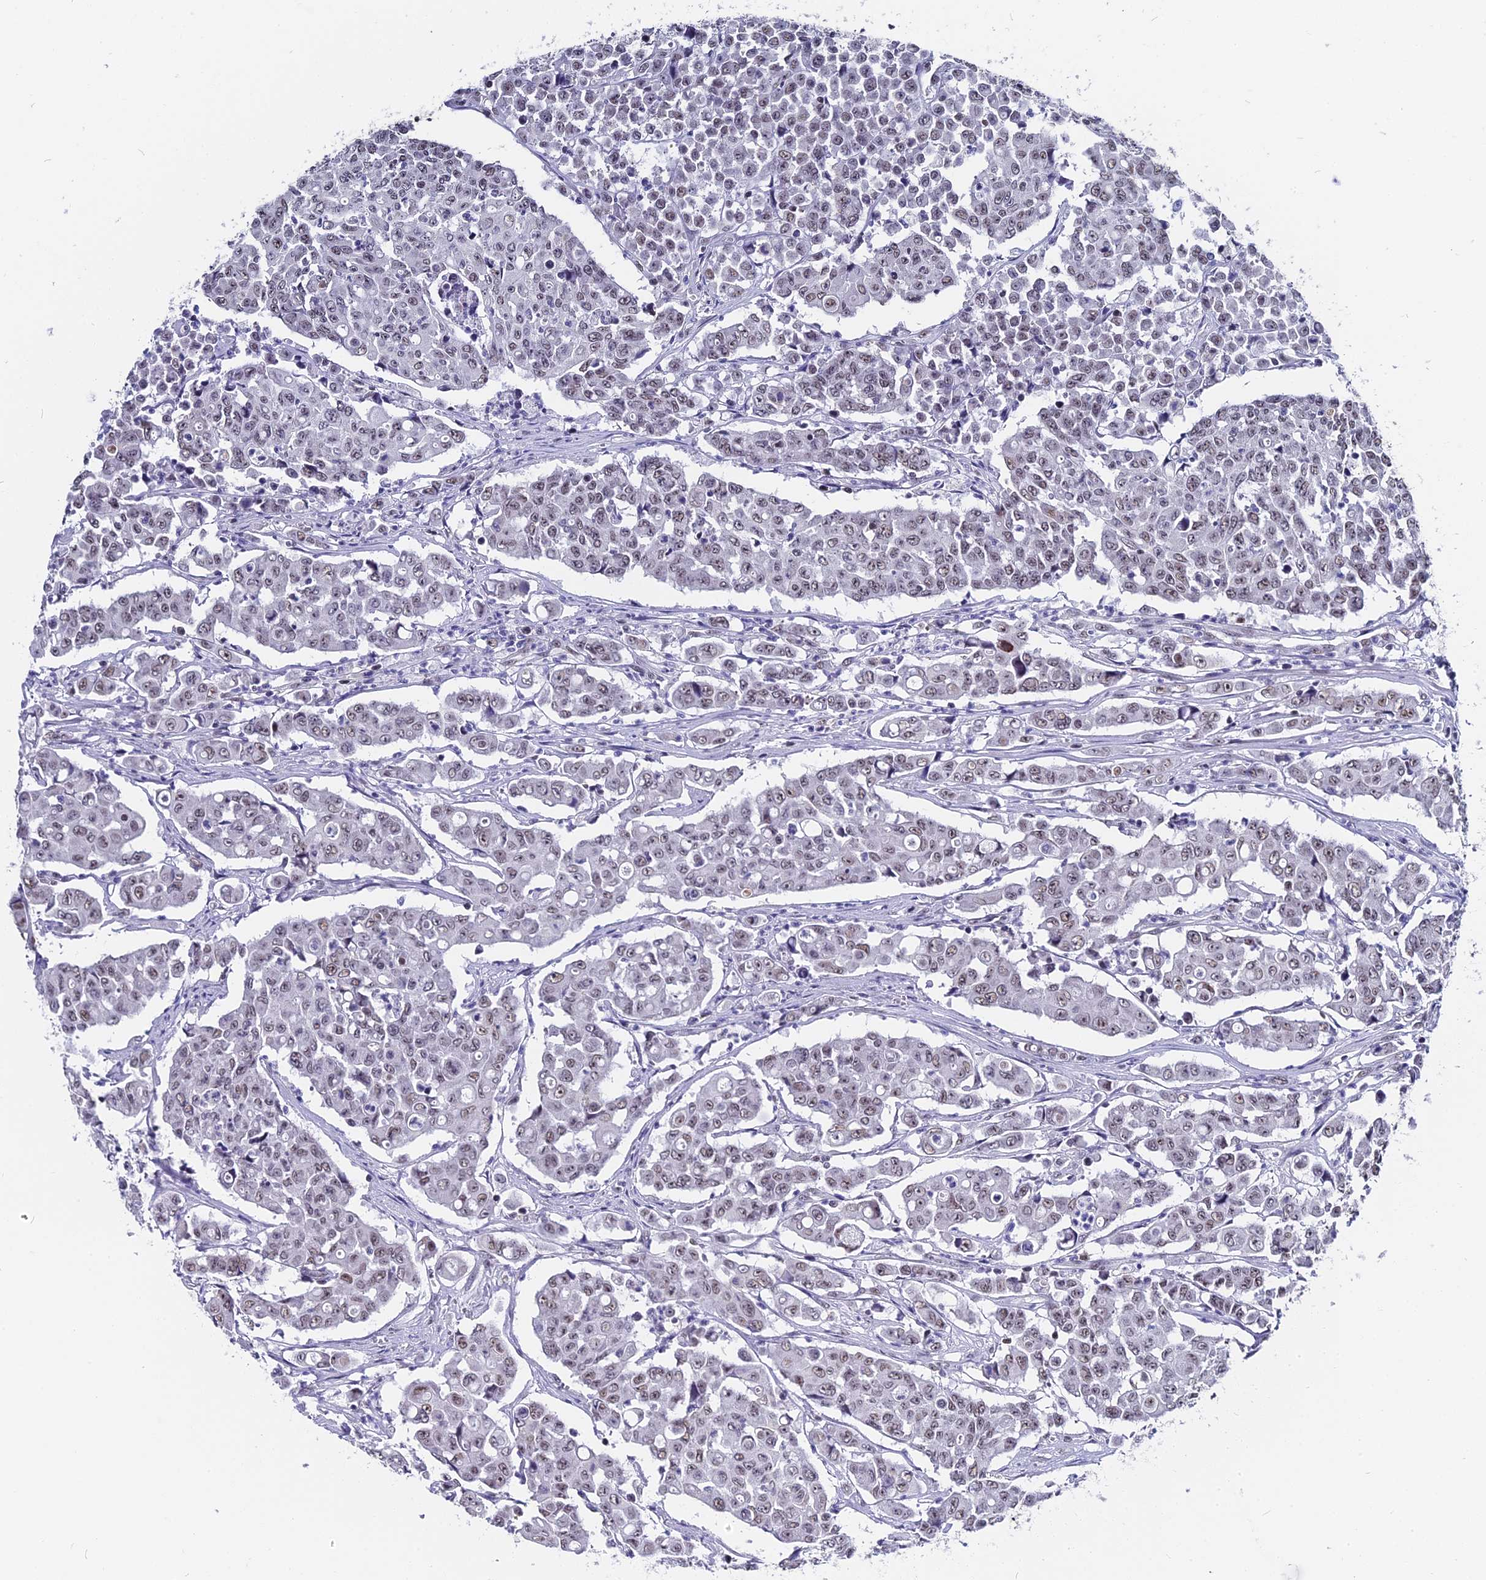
{"staining": {"intensity": "moderate", "quantity": "25%-75%", "location": "nuclear"}, "tissue": "colorectal cancer", "cell_type": "Tumor cells", "image_type": "cancer", "snomed": [{"axis": "morphology", "description": "Adenocarcinoma, NOS"}, {"axis": "topography", "description": "Colon"}], "caption": "Immunohistochemical staining of human colorectal cancer (adenocarcinoma) exhibits medium levels of moderate nuclear protein expression in approximately 25%-75% of tumor cells.", "gene": "CD2BP2", "patient": {"sex": "male", "age": 51}}